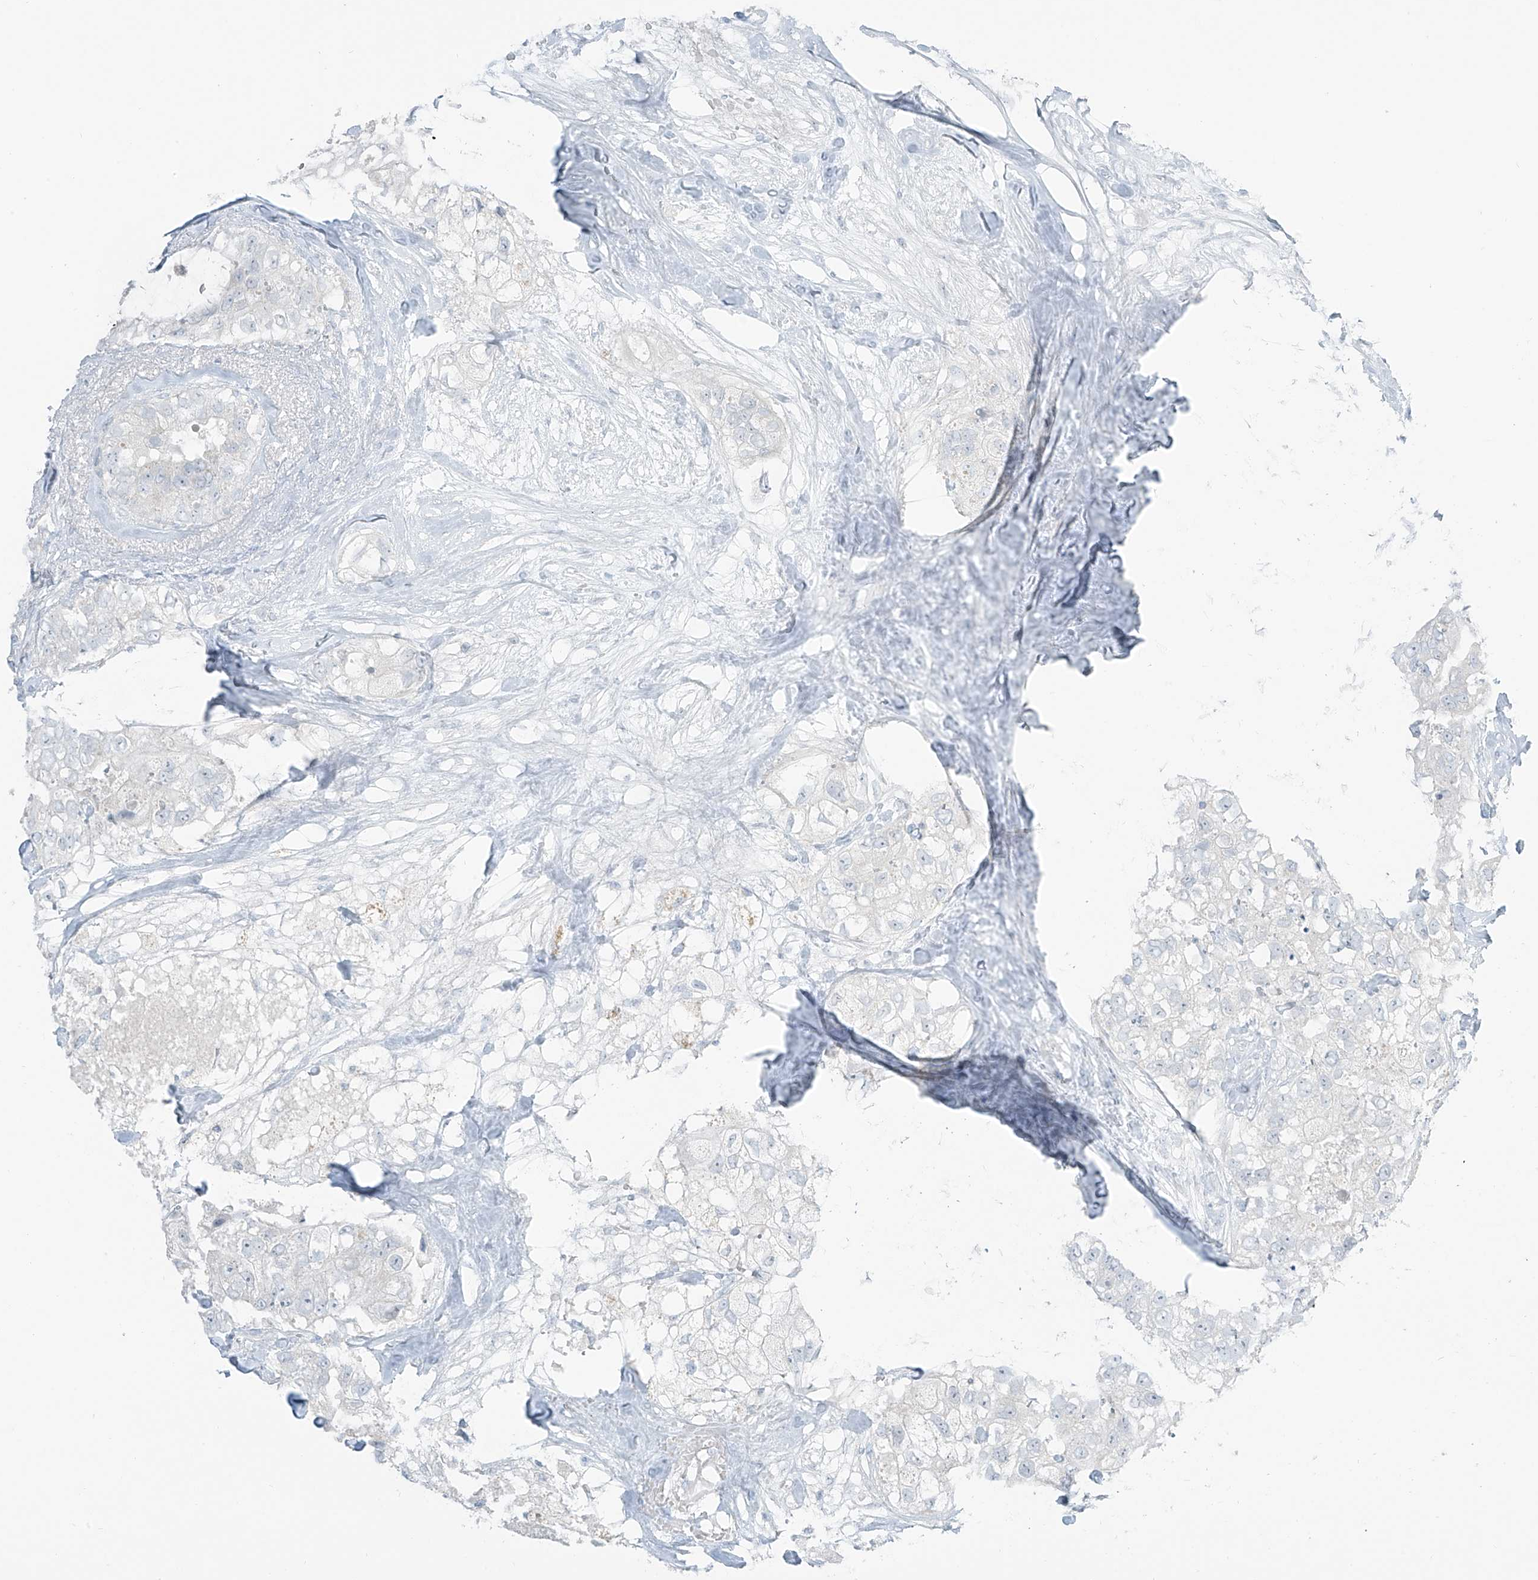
{"staining": {"intensity": "negative", "quantity": "none", "location": "none"}, "tissue": "breast cancer", "cell_type": "Tumor cells", "image_type": "cancer", "snomed": [{"axis": "morphology", "description": "Duct carcinoma"}, {"axis": "topography", "description": "Breast"}], "caption": "The IHC histopathology image has no significant expression in tumor cells of breast cancer (intraductal carcinoma) tissue.", "gene": "PRDM6", "patient": {"sex": "female", "age": 62}}